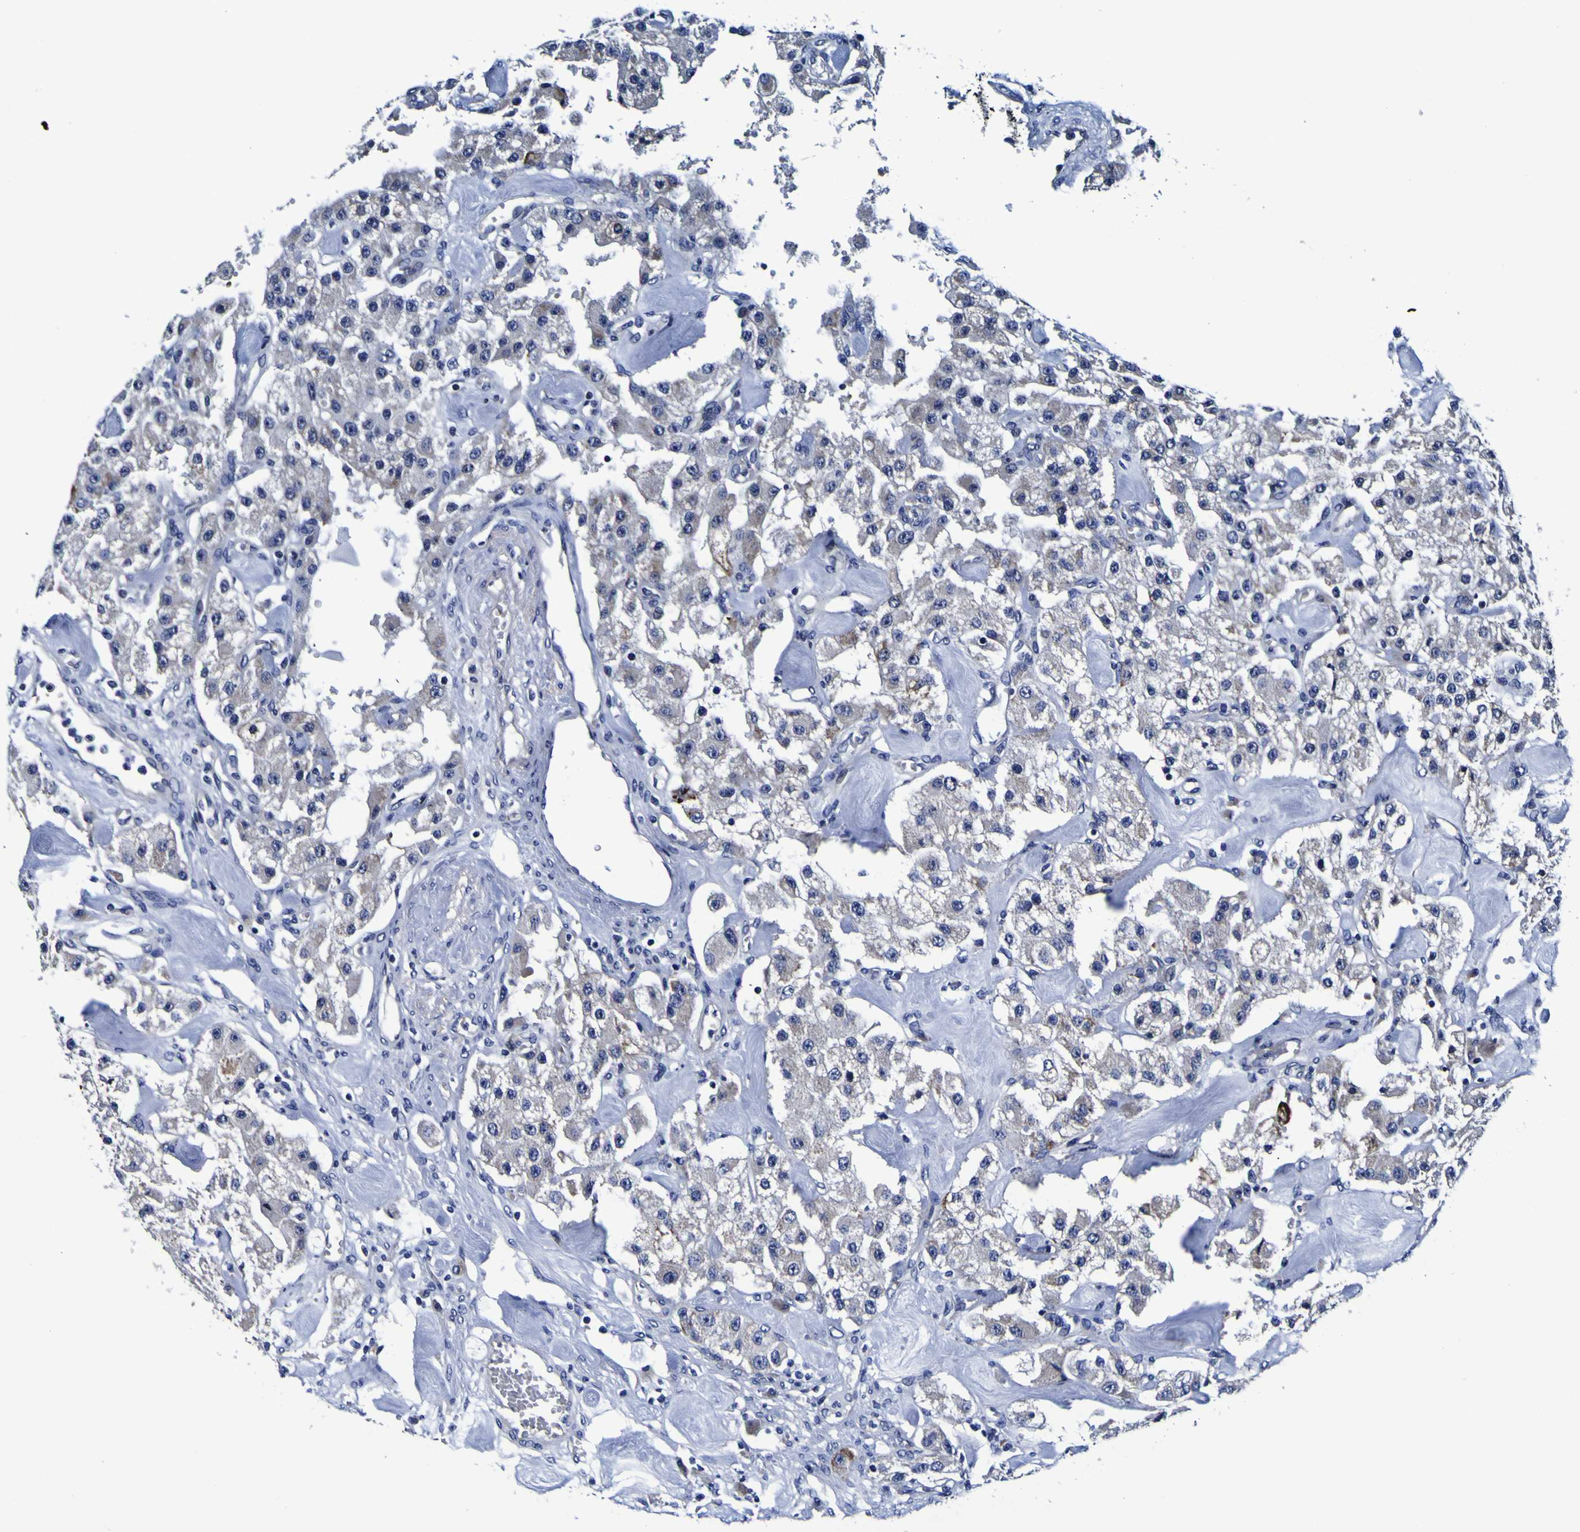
{"staining": {"intensity": "negative", "quantity": "none", "location": "none"}, "tissue": "carcinoid", "cell_type": "Tumor cells", "image_type": "cancer", "snomed": [{"axis": "morphology", "description": "Carcinoid, malignant, NOS"}, {"axis": "topography", "description": "Pancreas"}], "caption": "High magnification brightfield microscopy of carcinoid (malignant) stained with DAB (brown) and counterstained with hematoxylin (blue): tumor cells show no significant expression.", "gene": "PDLIM4", "patient": {"sex": "male", "age": 41}}